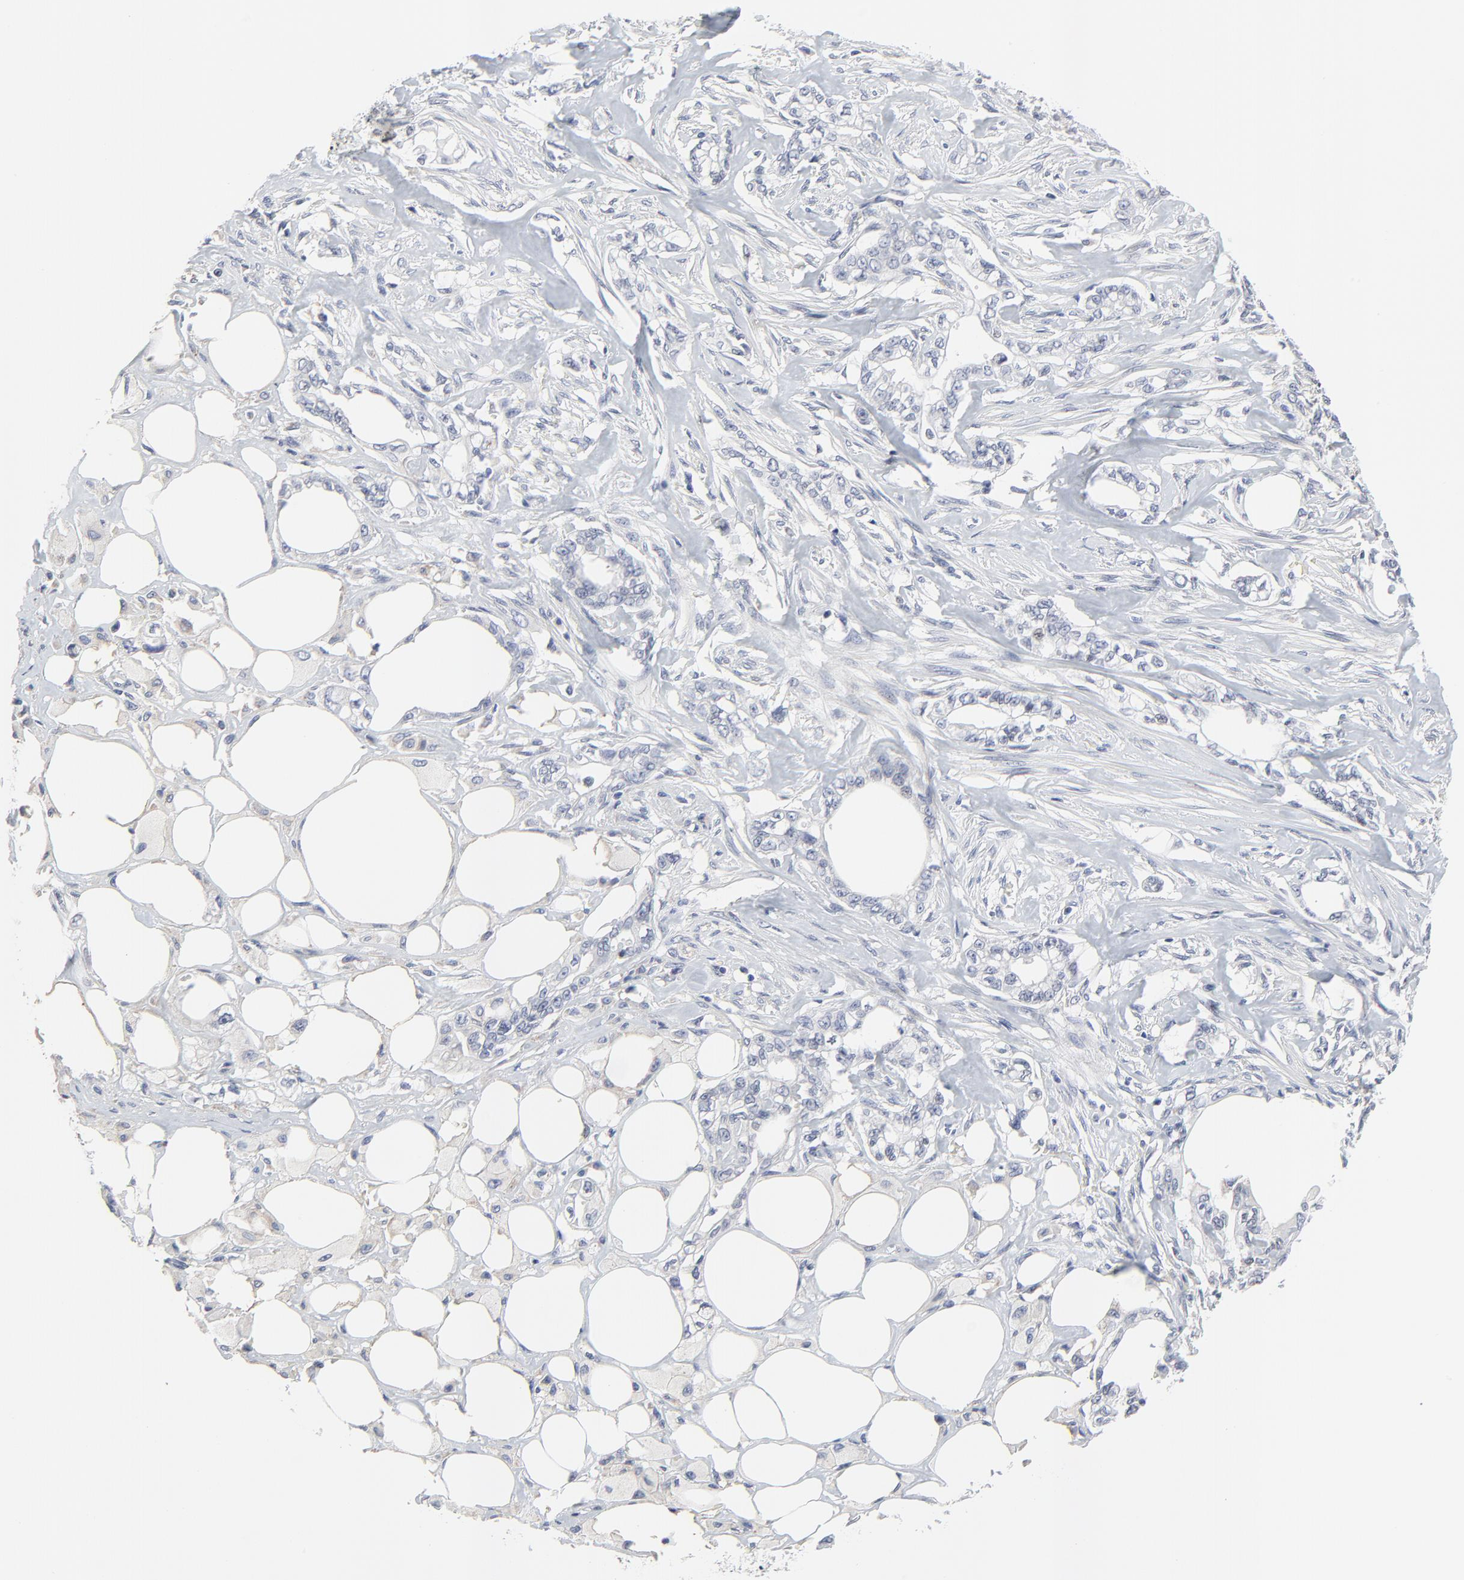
{"staining": {"intensity": "negative", "quantity": "none", "location": "none"}, "tissue": "pancreatic cancer", "cell_type": "Tumor cells", "image_type": "cancer", "snomed": [{"axis": "morphology", "description": "Normal tissue, NOS"}, {"axis": "topography", "description": "Pancreas"}], "caption": "Pancreatic cancer stained for a protein using immunohistochemistry (IHC) exhibits no expression tumor cells.", "gene": "NLGN3", "patient": {"sex": "male", "age": 42}}